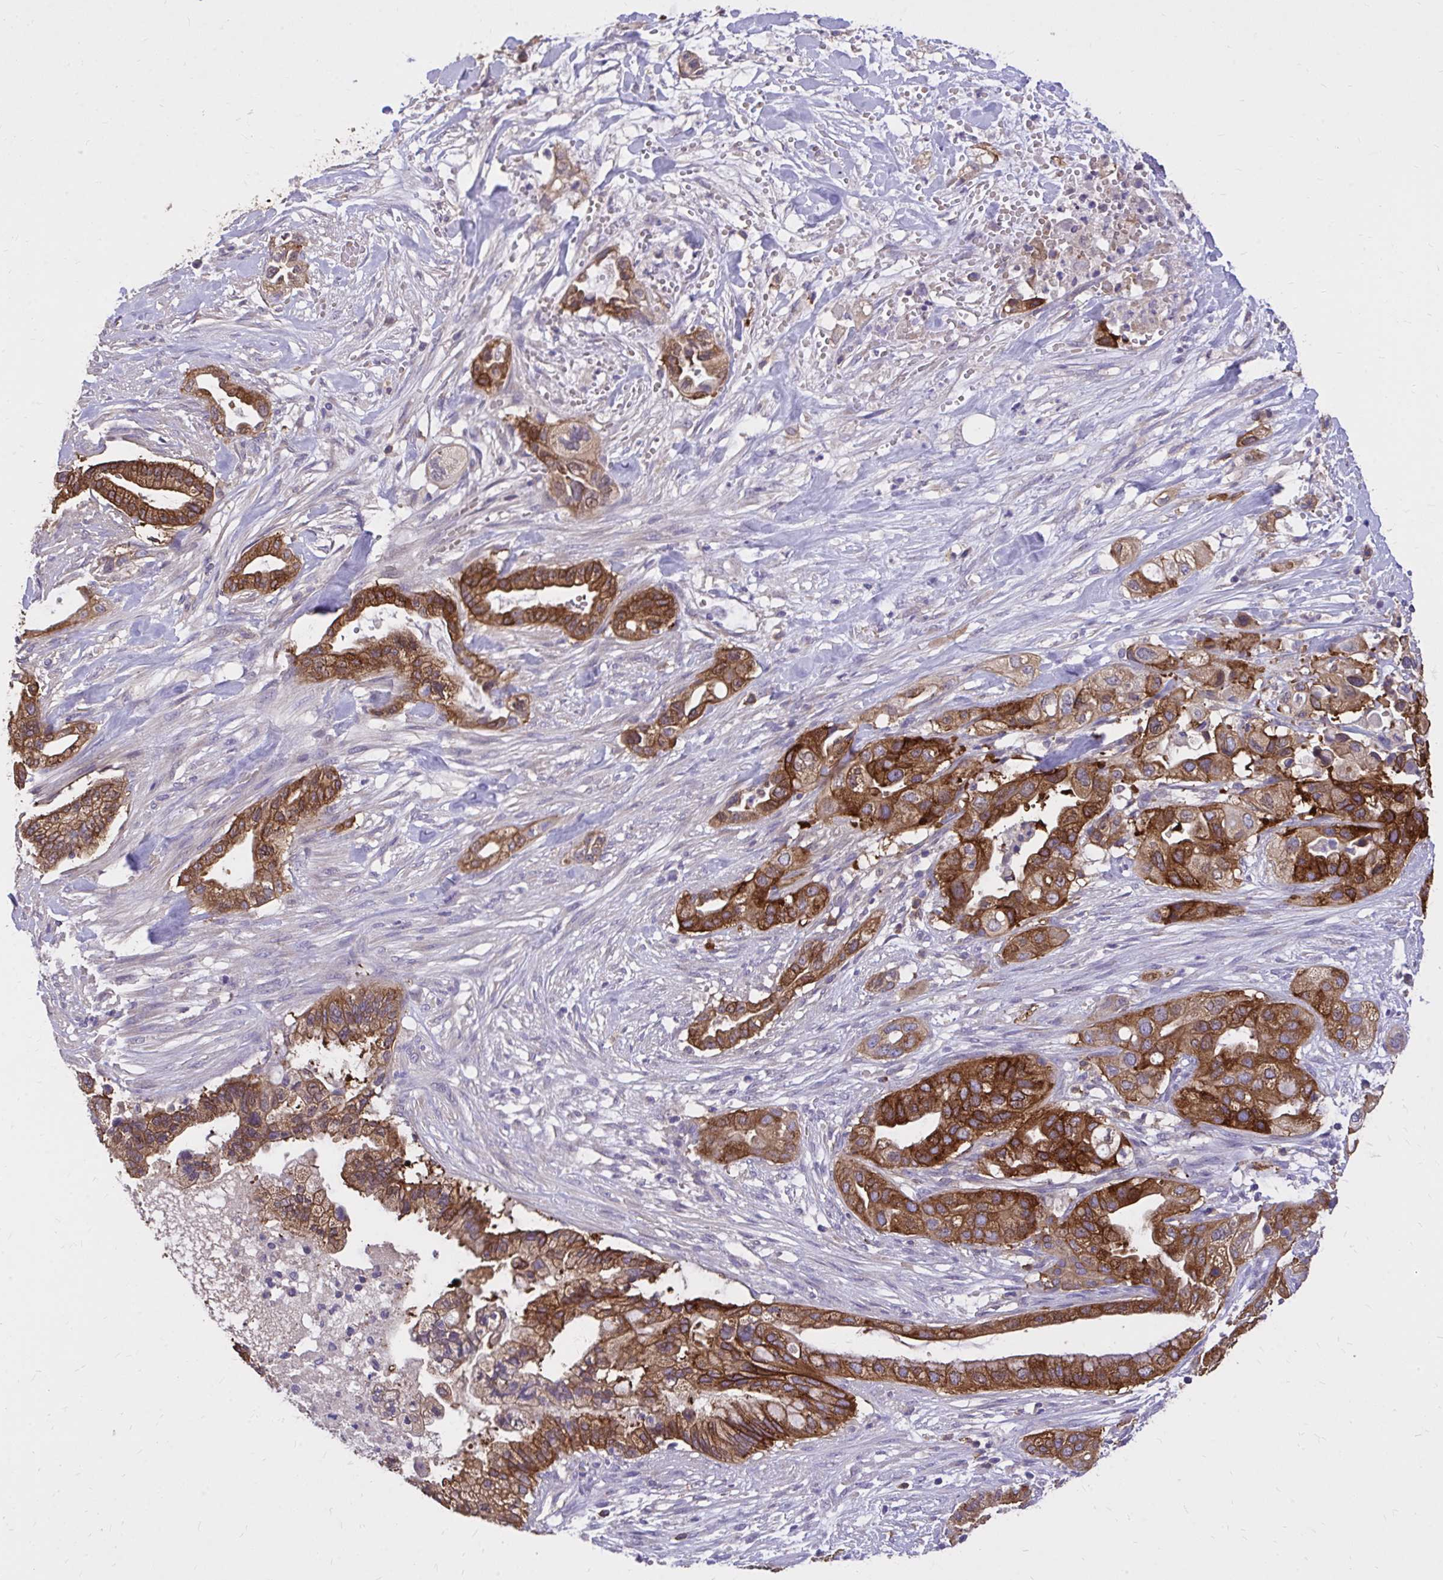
{"staining": {"intensity": "strong", "quantity": ">75%", "location": "cytoplasmic/membranous"}, "tissue": "pancreatic cancer", "cell_type": "Tumor cells", "image_type": "cancer", "snomed": [{"axis": "morphology", "description": "Adenocarcinoma, NOS"}, {"axis": "topography", "description": "Pancreas"}], "caption": "Tumor cells display high levels of strong cytoplasmic/membranous positivity in about >75% of cells in human pancreatic cancer. (DAB (3,3'-diaminobenzidine) IHC, brown staining for protein, blue staining for nuclei).", "gene": "EPB41L1", "patient": {"sex": "male", "age": 44}}